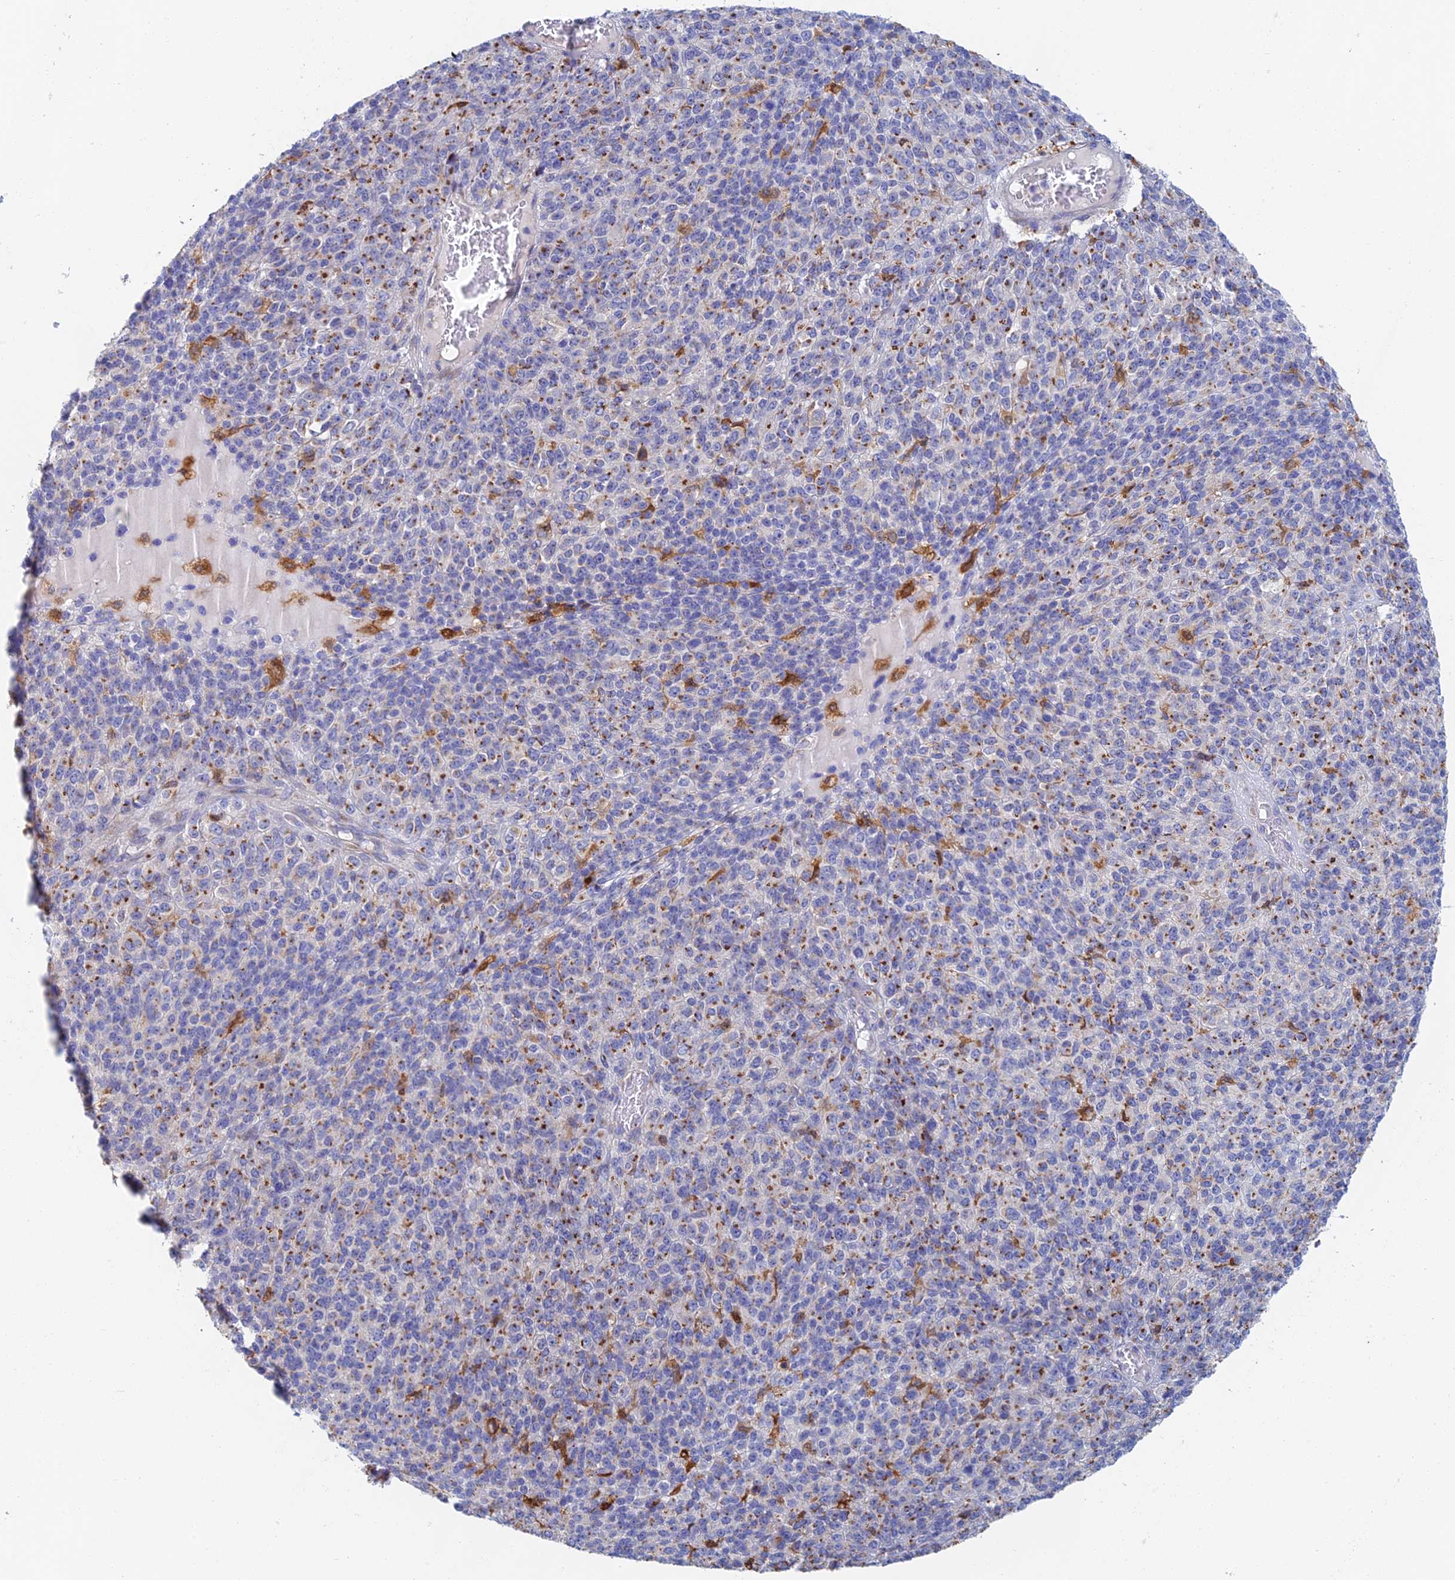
{"staining": {"intensity": "strong", "quantity": "25%-75%", "location": "cytoplasmic/membranous"}, "tissue": "melanoma", "cell_type": "Tumor cells", "image_type": "cancer", "snomed": [{"axis": "morphology", "description": "Malignant melanoma, Metastatic site"}, {"axis": "topography", "description": "Brain"}], "caption": "Immunohistochemistry (IHC) (DAB (3,3'-diaminobenzidine)) staining of human malignant melanoma (metastatic site) exhibits strong cytoplasmic/membranous protein positivity in about 25%-75% of tumor cells.", "gene": "SLC24A3", "patient": {"sex": "female", "age": 56}}